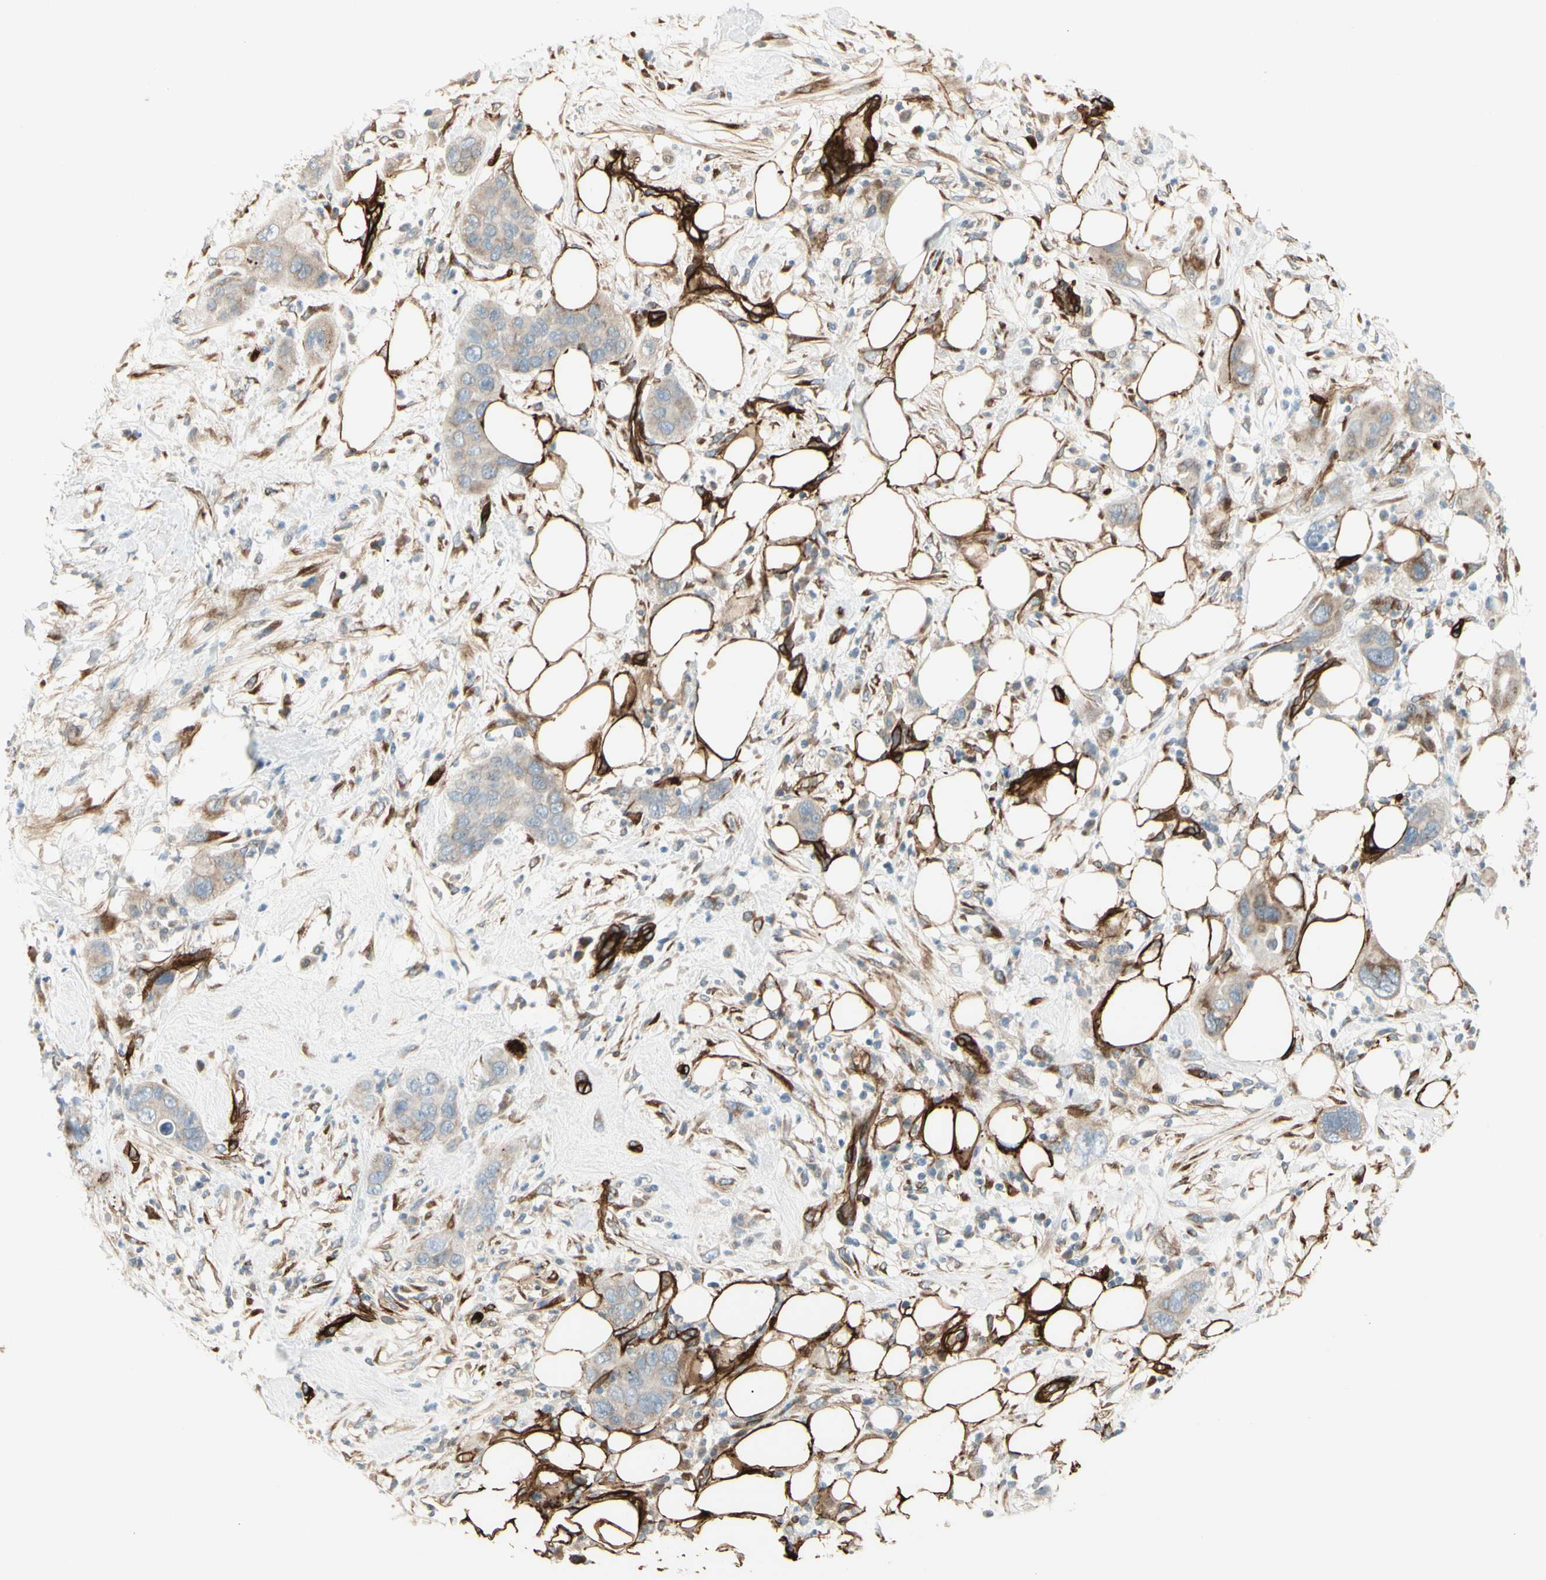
{"staining": {"intensity": "weak", "quantity": ">75%", "location": "cytoplasmic/membranous"}, "tissue": "pancreatic cancer", "cell_type": "Tumor cells", "image_type": "cancer", "snomed": [{"axis": "morphology", "description": "Adenocarcinoma, NOS"}, {"axis": "topography", "description": "Pancreas"}], "caption": "Protein staining exhibits weak cytoplasmic/membranous positivity in about >75% of tumor cells in adenocarcinoma (pancreatic). The staining was performed using DAB (3,3'-diaminobenzidine), with brown indicating positive protein expression. Nuclei are stained blue with hematoxylin.", "gene": "MCAM", "patient": {"sex": "female", "age": 71}}